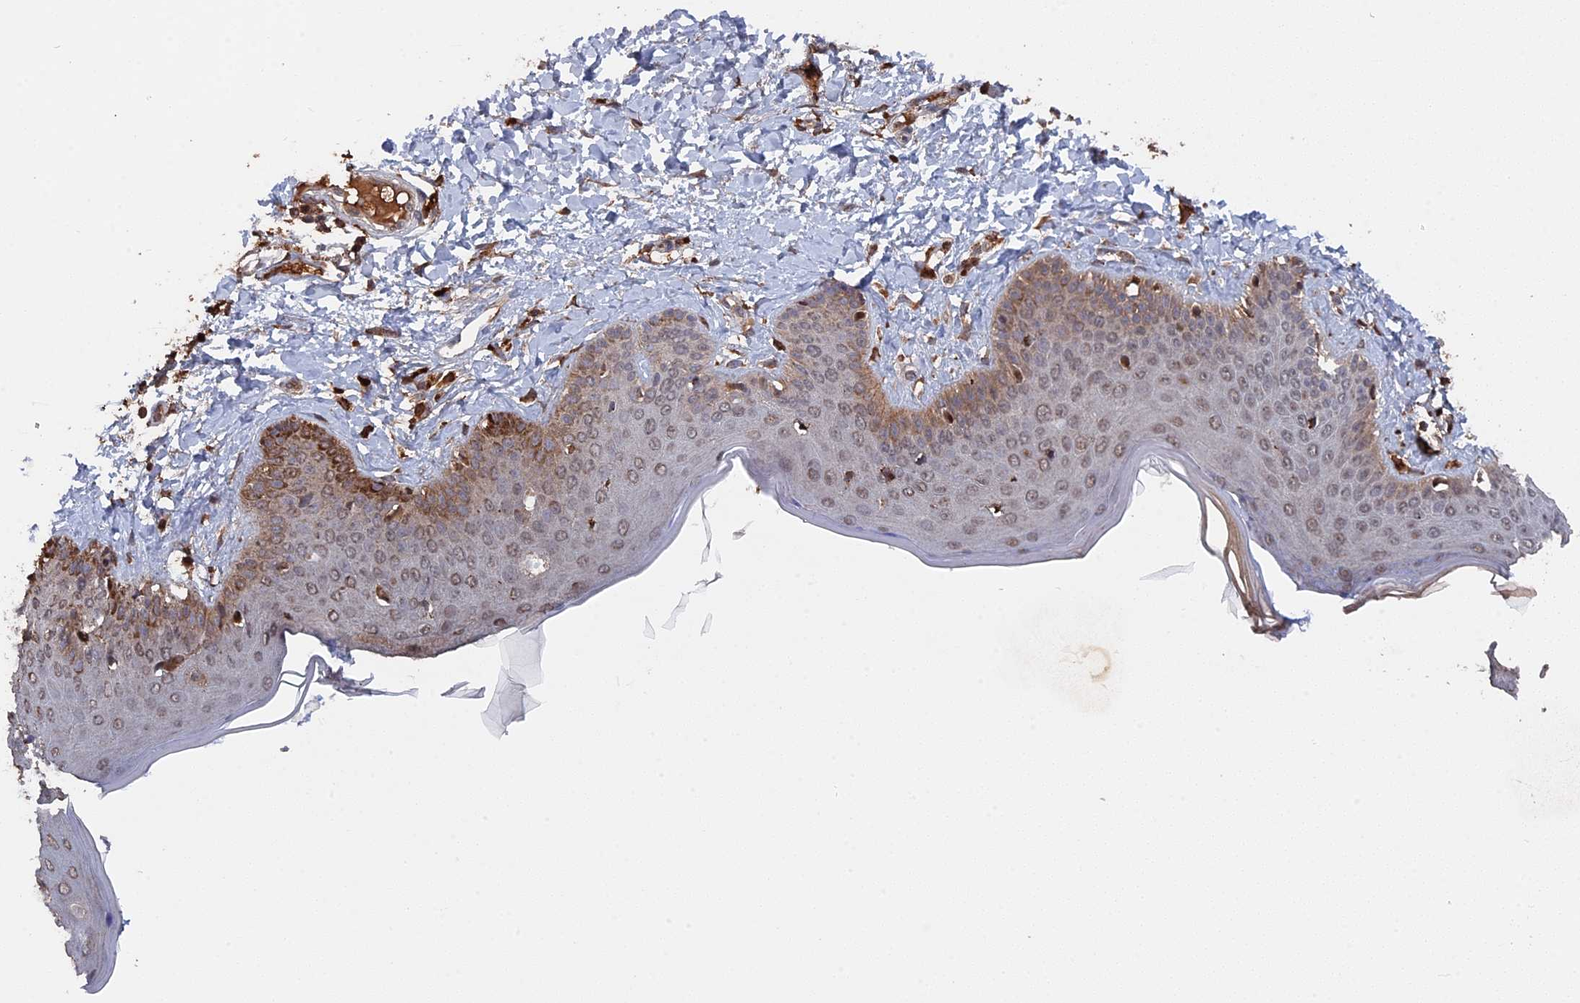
{"staining": {"intensity": "moderate", "quantity": "25%-75%", "location": "cytoplasmic/membranous"}, "tissue": "skin", "cell_type": "Fibroblasts", "image_type": "normal", "snomed": [{"axis": "morphology", "description": "Normal tissue, NOS"}, {"axis": "topography", "description": "Skin"}], "caption": "Immunohistochemical staining of normal human skin displays moderate cytoplasmic/membranous protein expression in approximately 25%-75% of fibroblasts.", "gene": "CEACAM21", "patient": {"sex": "male", "age": 52}}